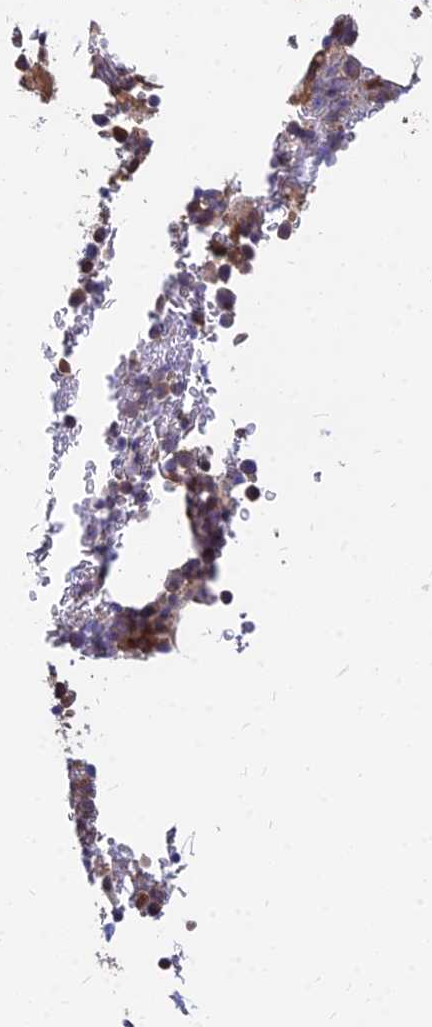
{"staining": {"intensity": "moderate", "quantity": "25%-75%", "location": "cytoplasmic/membranous"}, "tissue": "bone marrow", "cell_type": "Hematopoietic cells", "image_type": "normal", "snomed": [{"axis": "morphology", "description": "Normal tissue, NOS"}, {"axis": "topography", "description": "Bone marrow"}], "caption": "Brown immunohistochemical staining in unremarkable bone marrow demonstrates moderate cytoplasmic/membranous staining in approximately 25%-75% of hematopoietic cells.", "gene": "CCT6A", "patient": {"sex": "female", "age": 82}}